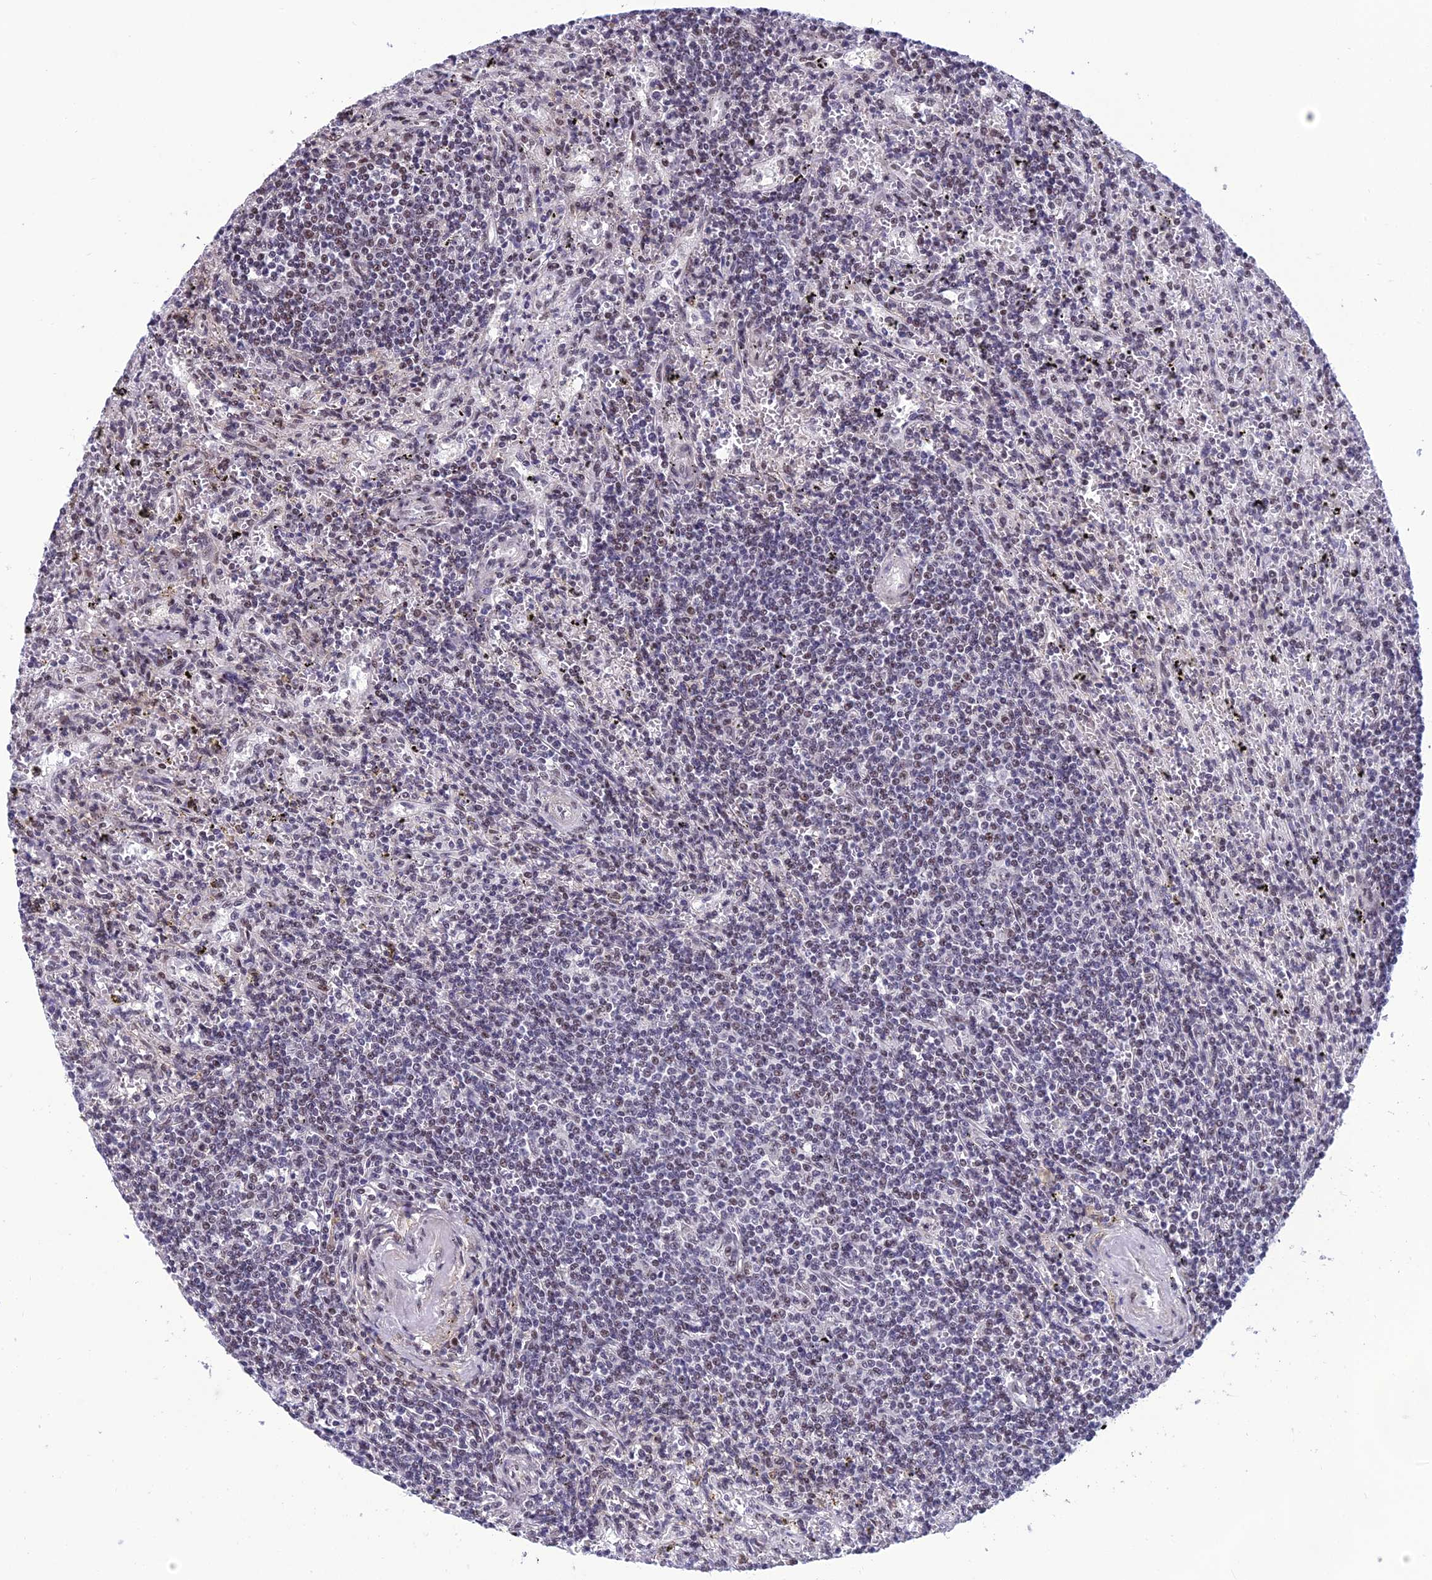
{"staining": {"intensity": "weak", "quantity": "<25%", "location": "nuclear"}, "tissue": "lymphoma", "cell_type": "Tumor cells", "image_type": "cancer", "snomed": [{"axis": "morphology", "description": "Malignant lymphoma, non-Hodgkin's type, Low grade"}, {"axis": "topography", "description": "Spleen"}], "caption": "Tumor cells show no significant protein staining in lymphoma. (Brightfield microscopy of DAB (3,3'-diaminobenzidine) immunohistochemistry (IHC) at high magnification).", "gene": "RSRC1", "patient": {"sex": "male", "age": 76}}